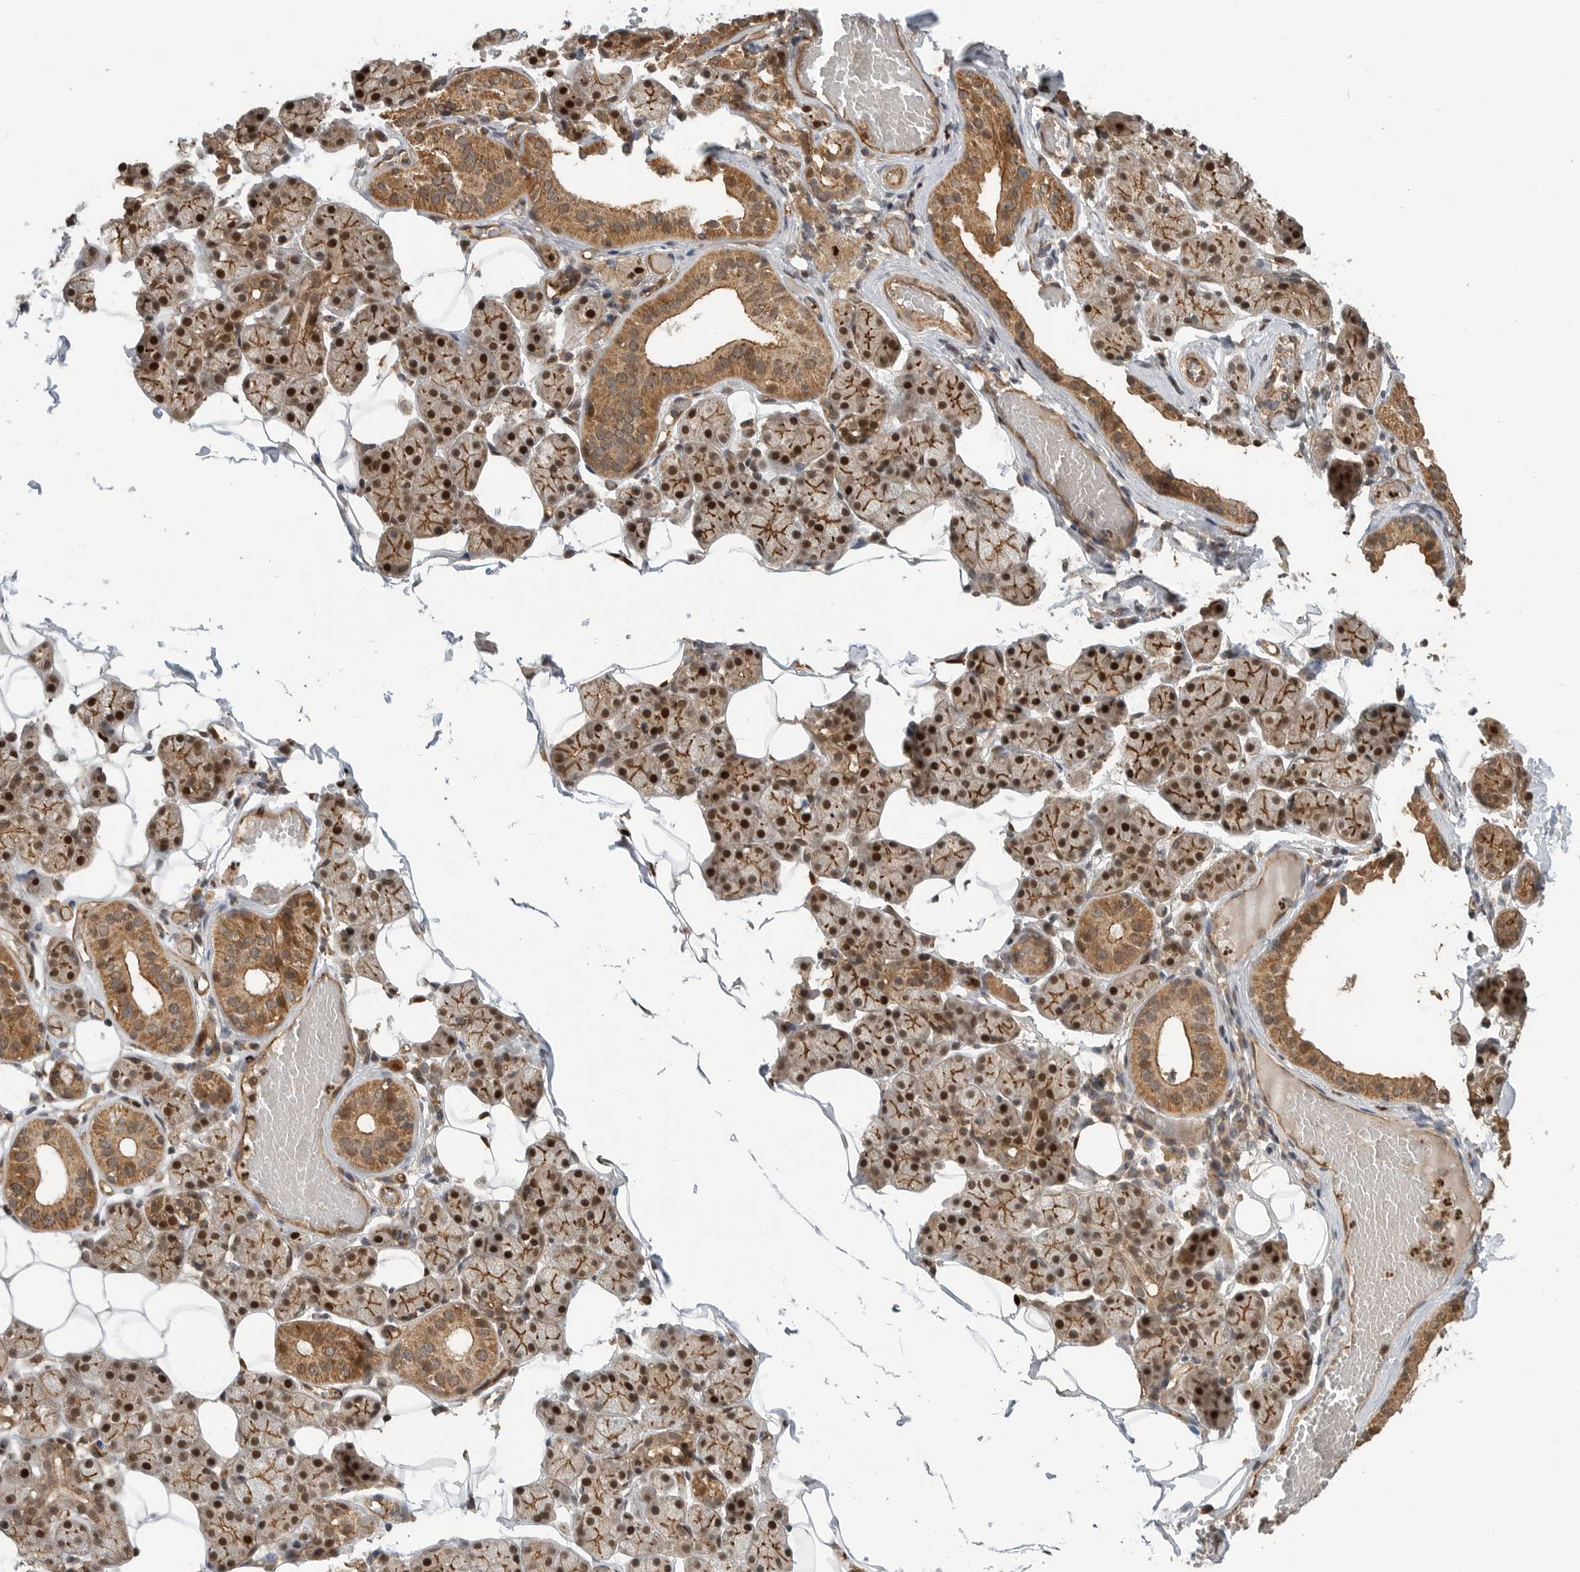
{"staining": {"intensity": "strong", "quantity": ">75%", "location": "cytoplasmic/membranous,nuclear"}, "tissue": "salivary gland", "cell_type": "Glandular cells", "image_type": "normal", "snomed": [{"axis": "morphology", "description": "Normal tissue, NOS"}, {"axis": "topography", "description": "Salivary gland"}], "caption": "The image demonstrates immunohistochemical staining of benign salivary gland. There is strong cytoplasmic/membranous,nuclear expression is seen in about >75% of glandular cells. (DAB (3,3'-diaminobenzidine) = brown stain, brightfield microscopy at high magnification).", "gene": "STRAP", "patient": {"sex": "female", "age": 33}}